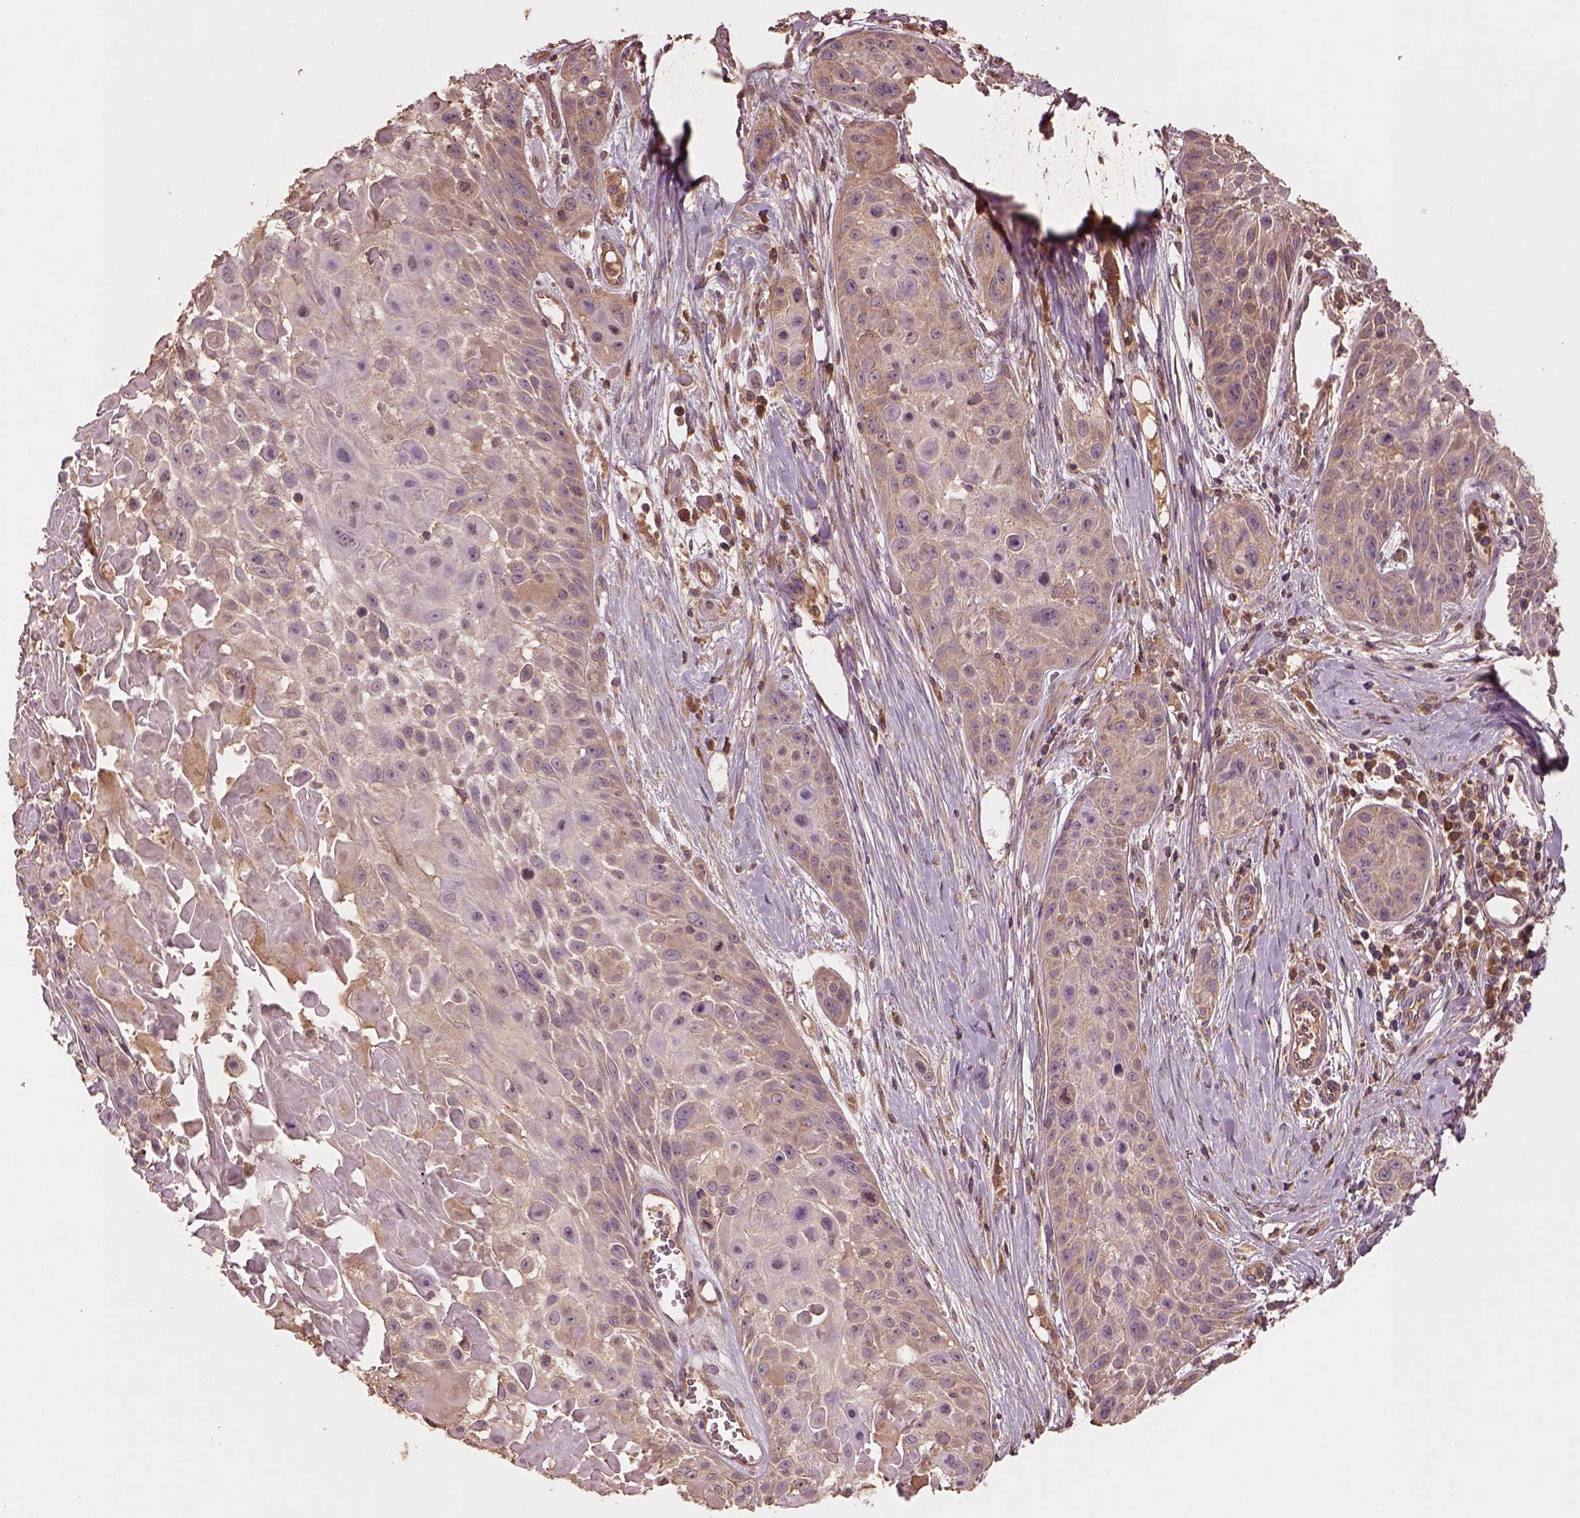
{"staining": {"intensity": "weak", "quantity": "25%-75%", "location": "cytoplasmic/membranous"}, "tissue": "skin cancer", "cell_type": "Tumor cells", "image_type": "cancer", "snomed": [{"axis": "morphology", "description": "Squamous cell carcinoma, NOS"}, {"axis": "topography", "description": "Skin"}, {"axis": "topography", "description": "Anal"}], "caption": "Immunohistochemical staining of human skin cancer (squamous cell carcinoma) exhibits low levels of weak cytoplasmic/membranous protein staining in about 25%-75% of tumor cells.", "gene": "TRADD", "patient": {"sex": "female", "age": 75}}